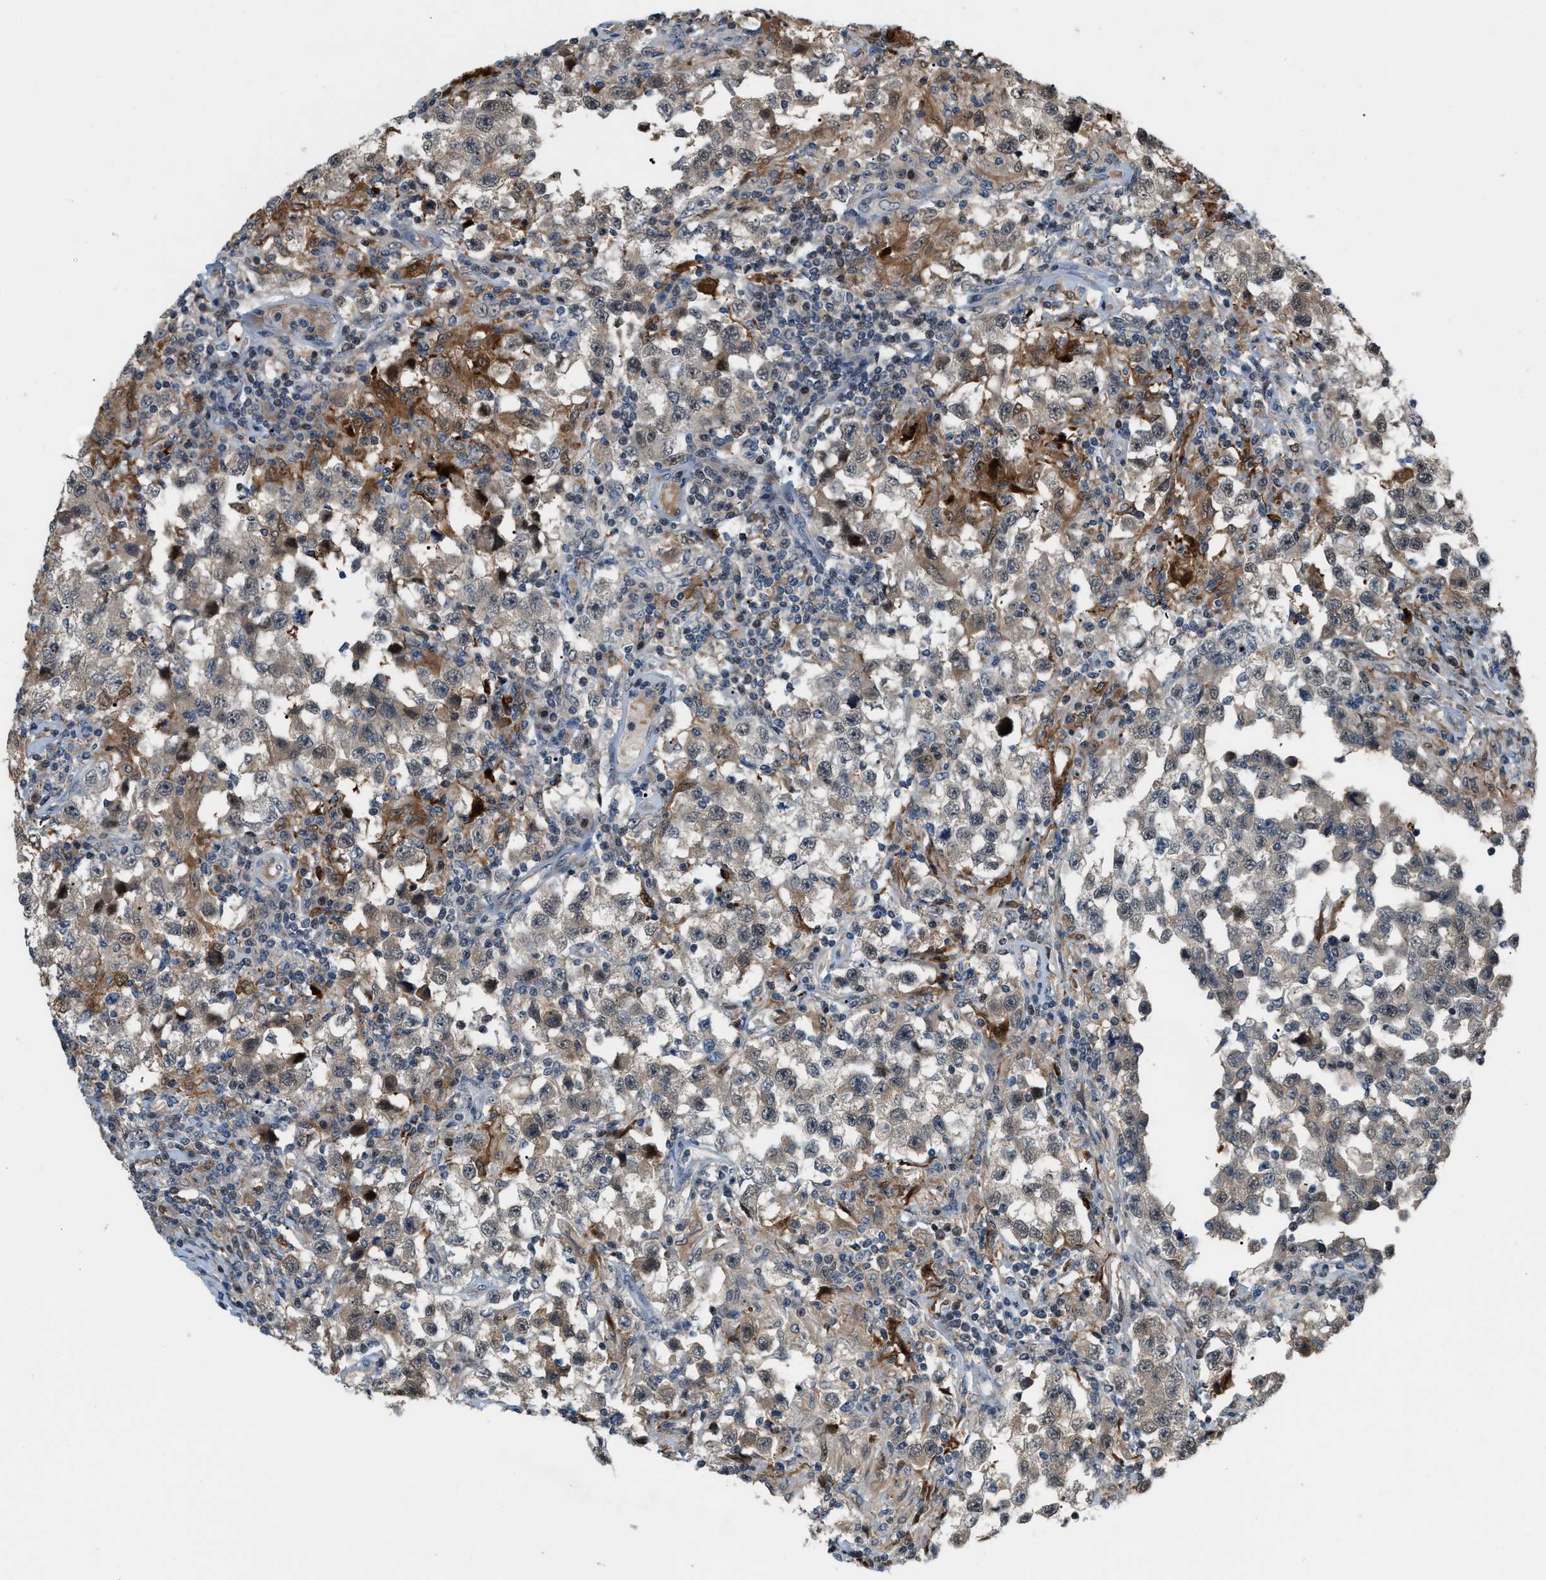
{"staining": {"intensity": "weak", "quantity": "25%-75%", "location": "cytoplasmic/membranous"}, "tissue": "testis cancer", "cell_type": "Tumor cells", "image_type": "cancer", "snomed": [{"axis": "morphology", "description": "Carcinoma, Embryonal, NOS"}, {"axis": "topography", "description": "Testis"}], "caption": "Immunohistochemistry (IHC) of human testis cancer (embryonal carcinoma) displays low levels of weak cytoplasmic/membranous positivity in approximately 25%-75% of tumor cells.", "gene": "RFFL", "patient": {"sex": "male", "age": 21}}